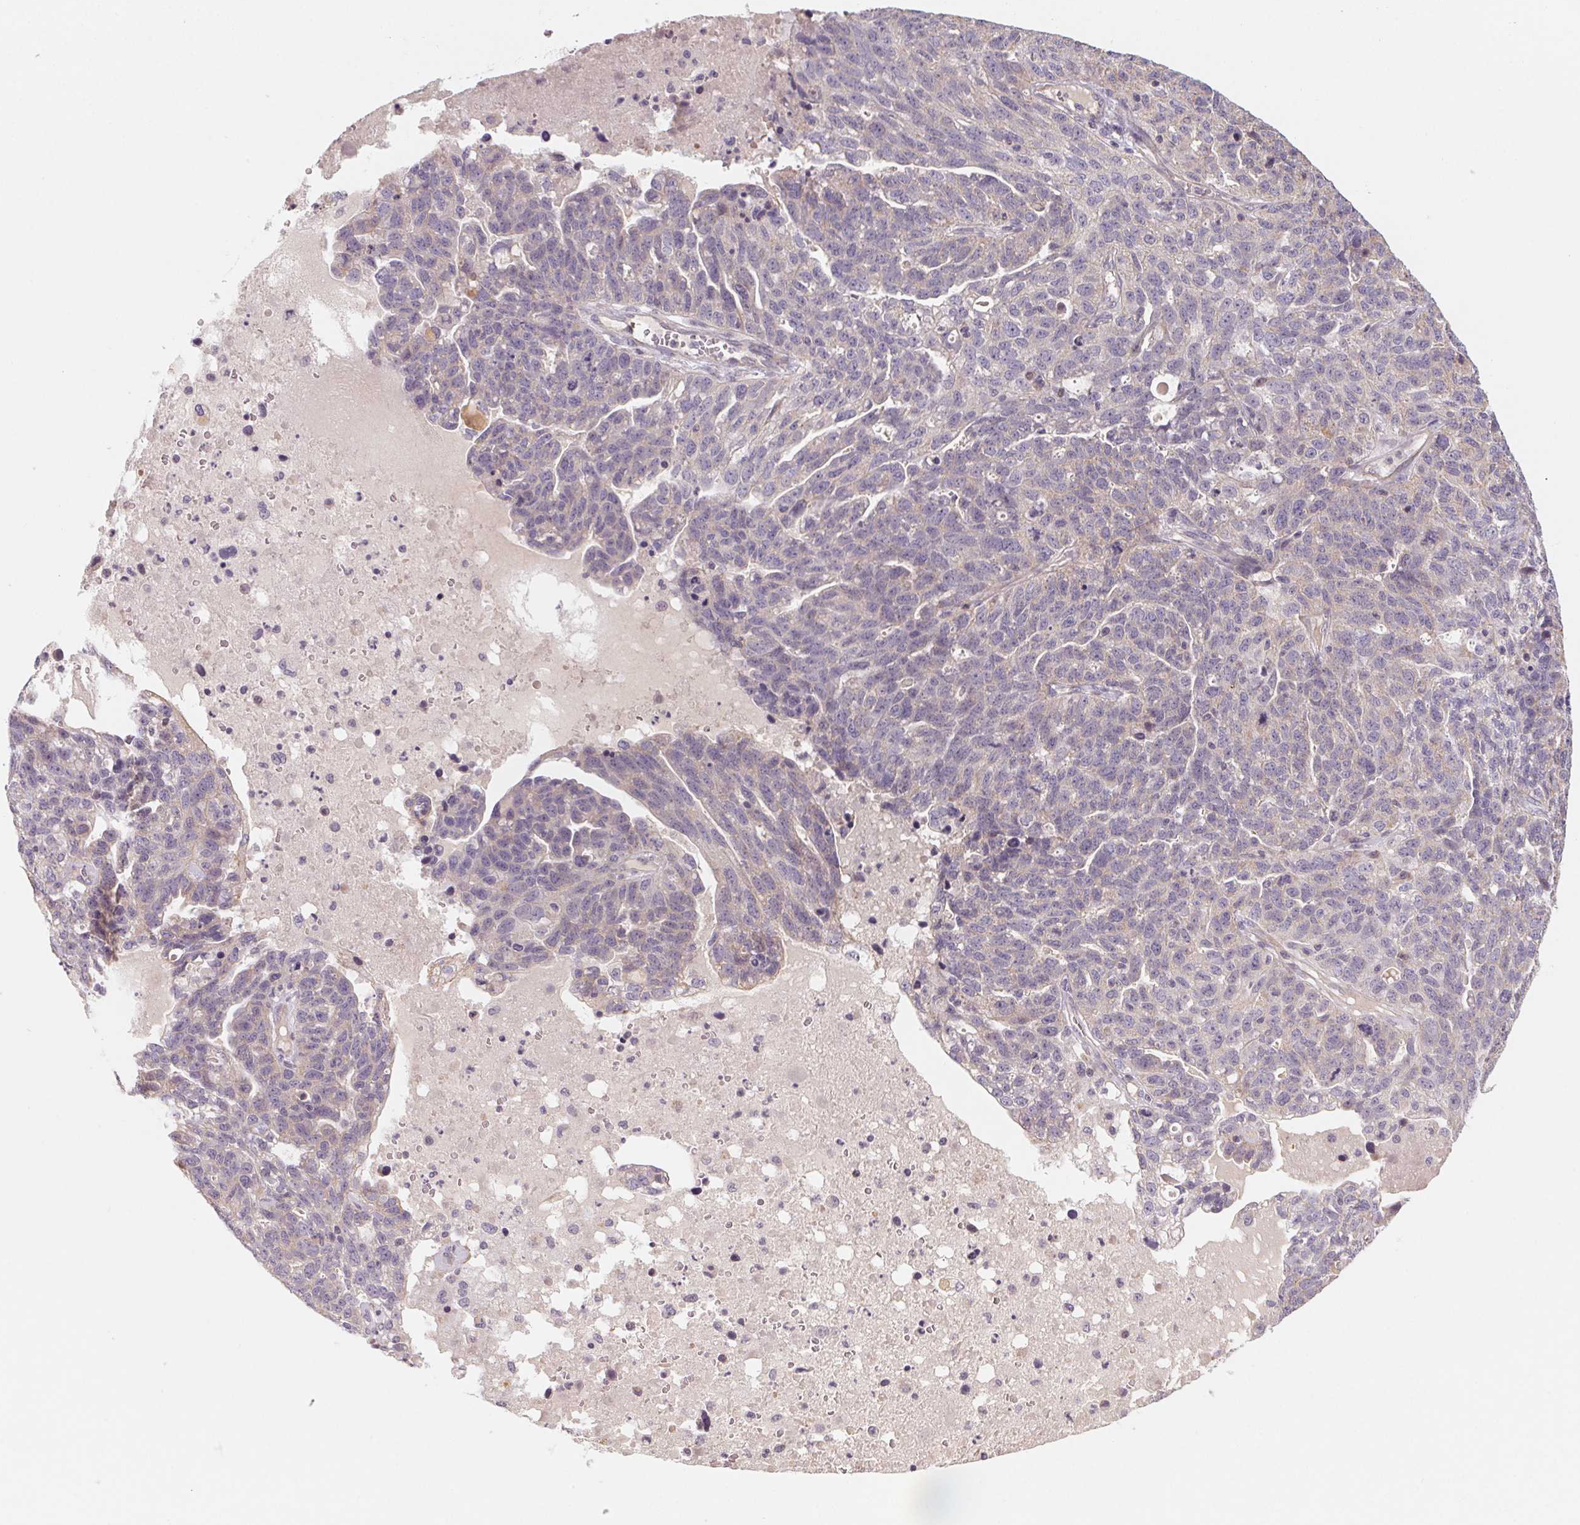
{"staining": {"intensity": "negative", "quantity": "none", "location": "none"}, "tissue": "ovarian cancer", "cell_type": "Tumor cells", "image_type": "cancer", "snomed": [{"axis": "morphology", "description": "Cystadenocarcinoma, serous, NOS"}, {"axis": "topography", "description": "Ovary"}], "caption": "There is no significant expression in tumor cells of ovarian cancer. (Stains: DAB (3,3'-diaminobenzidine) immunohistochemistry with hematoxylin counter stain, Microscopy: brightfield microscopy at high magnification).", "gene": "CCDC112", "patient": {"sex": "female", "age": 71}}